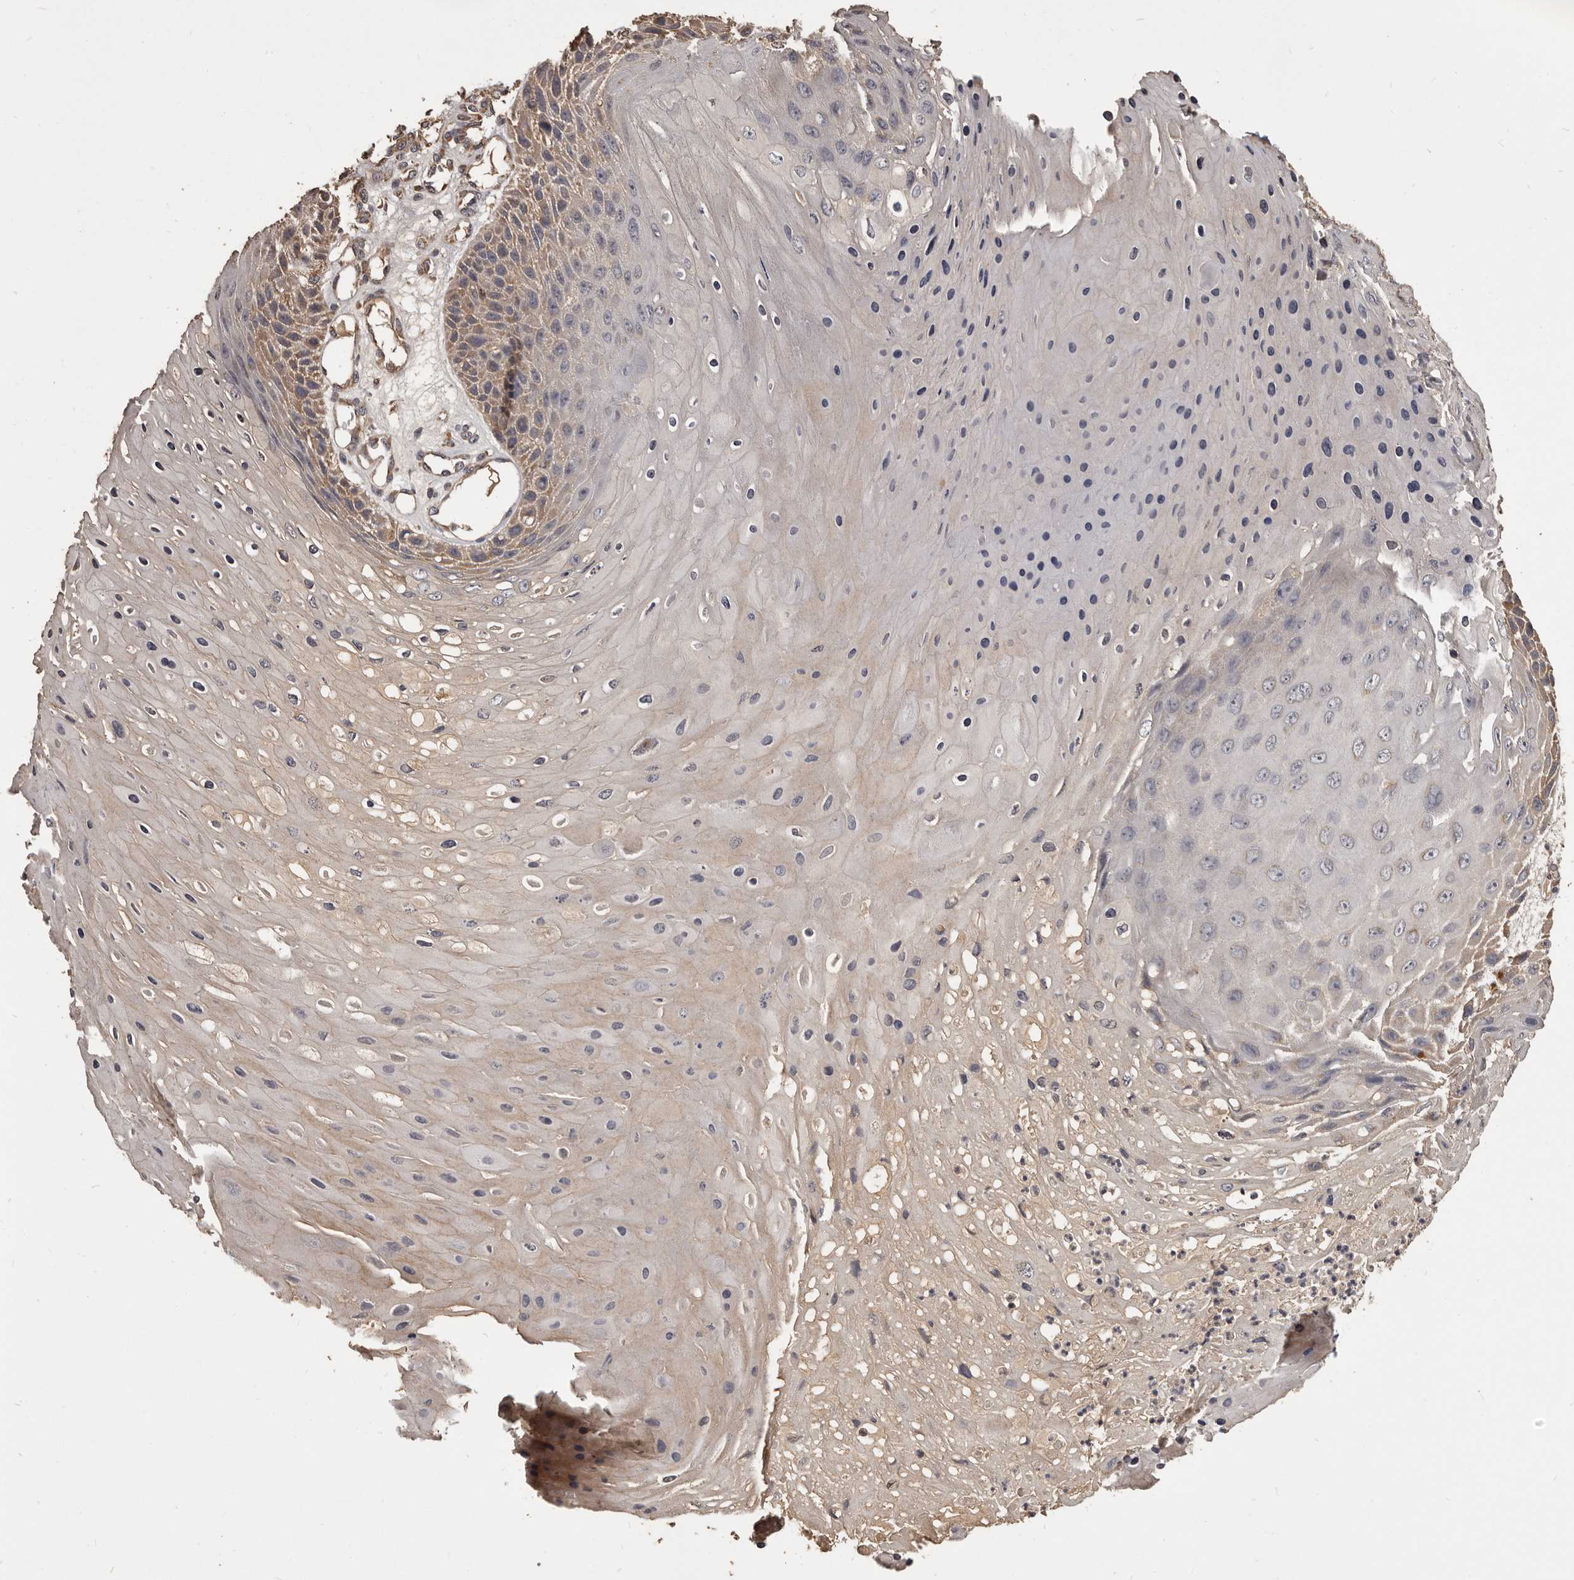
{"staining": {"intensity": "moderate", "quantity": "<25%", "location": "cytoplasmic/membranous"}, "tissue": "skin cancer", "cell_type": "Tumor cells", "image_type": "cancer", "snomed": [{"axis": "morphology", "description": "Squamous cell carcinoma, NOS"}, {"axis": "topography", "description": "Skin"}], "caption": "Immunohistochemical staining of squamous cell carcinoma (skin) reveals low levels of moderate cytoplasmic/membranous protein positivity in about <25% of tumor cells. The protein is stained brown, and the nuclei are stained in blue (DAB (3,3'-diaminobenzidine) IHC with brightfield microscopy, high magnification).", "gene": "MGAT5", "patient": {"sex": "female", "age": 88}}